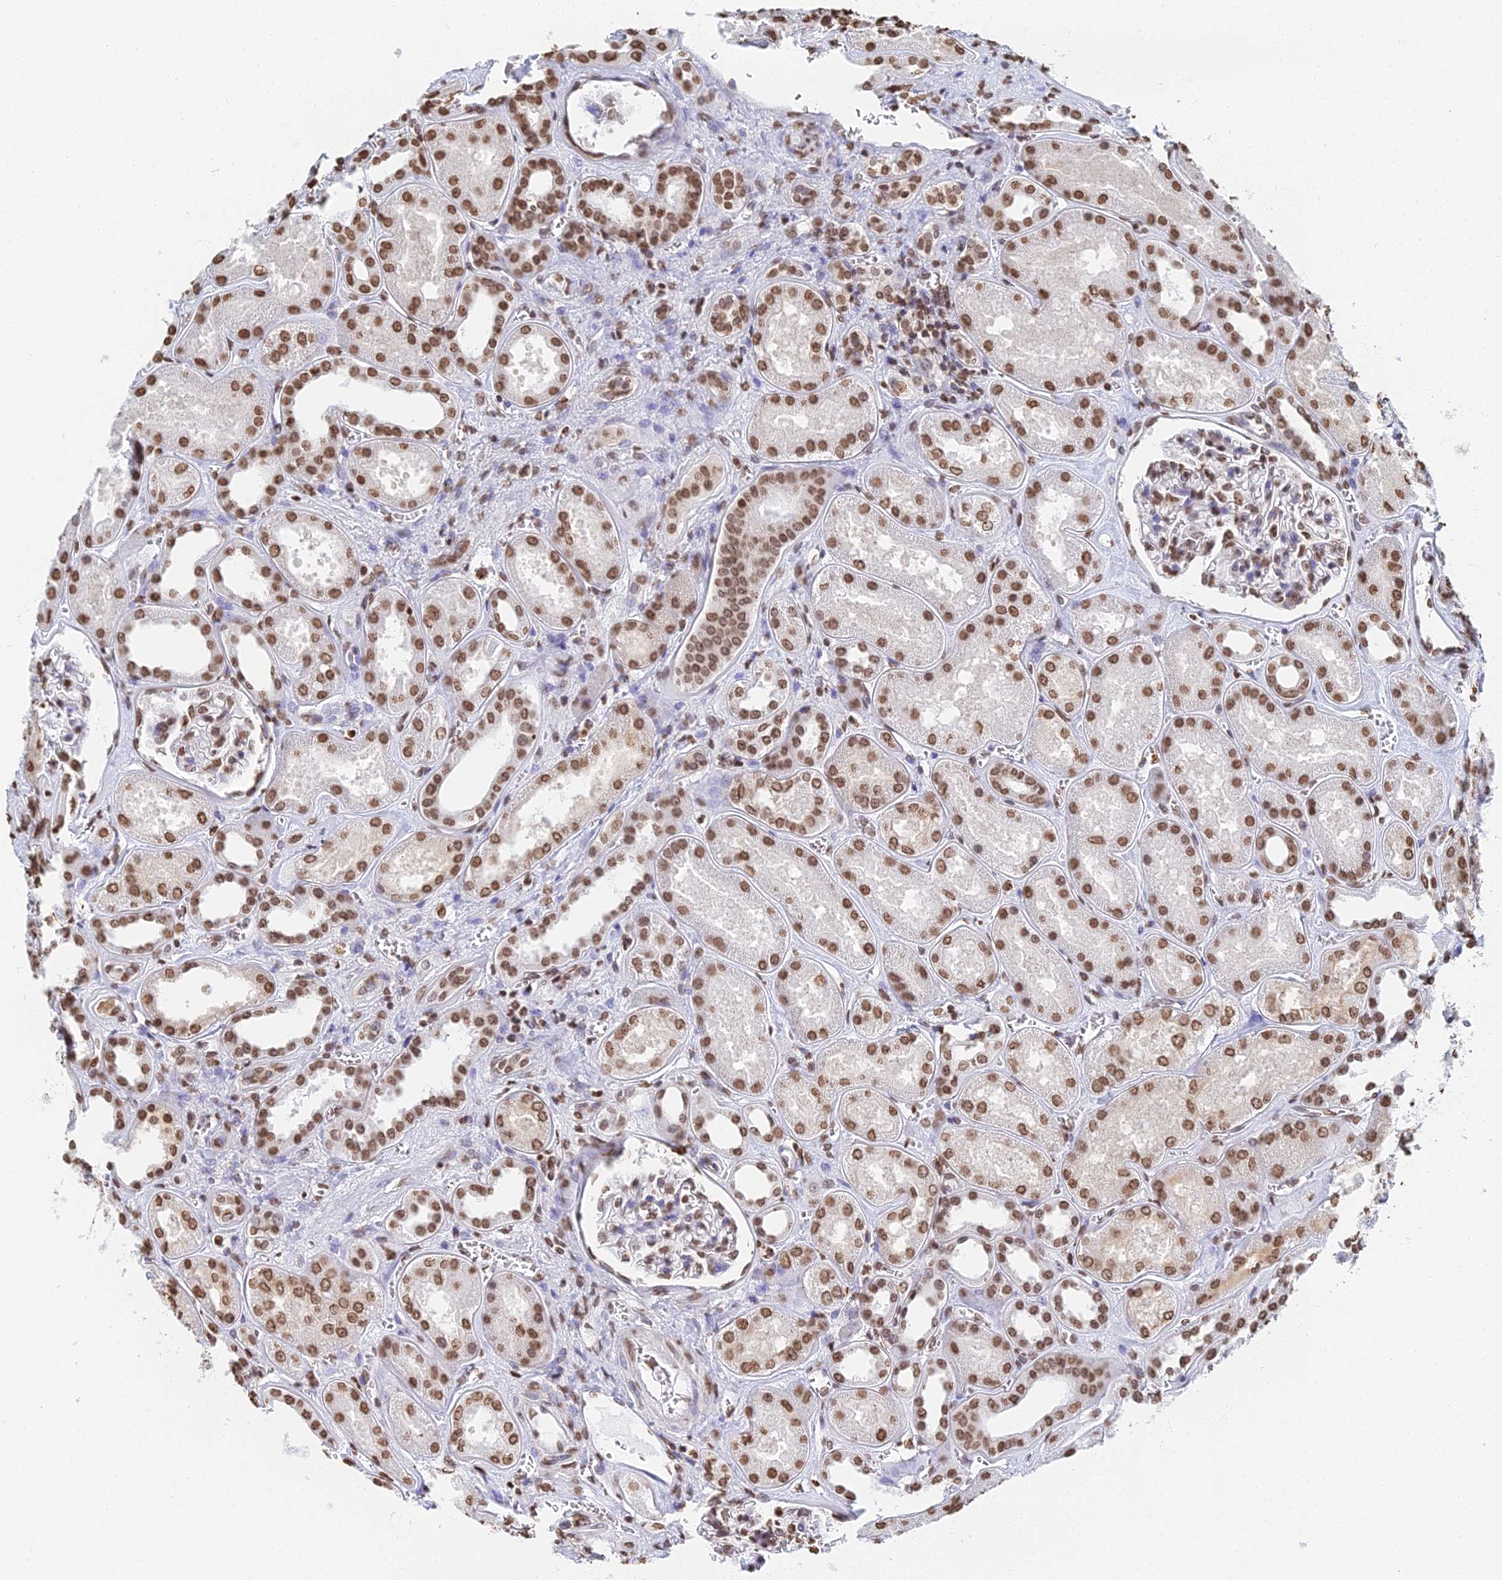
{"staining": {"intensity": "moderate", "quantity": "25%-75%", "location": "nuclear"}, "tissue": "kidney", "cell_type": "Cells in glomeruli", "image_type": "normal", "snomed": [{"axis": "morphology", "description": "Normal tissue, NOS"}, {"axis": "morphology", "description": "Adenocarcinoma, NOS"}, {"axis": "topography", "description": "Kidney"}], "caption": "Protein staining demonstrates moderate nuclear expression in about 25%-75% of cells in glomeruli in benign kidney.", "gene": "GBP3", "patient": {"sex": "female", "age": 68}}